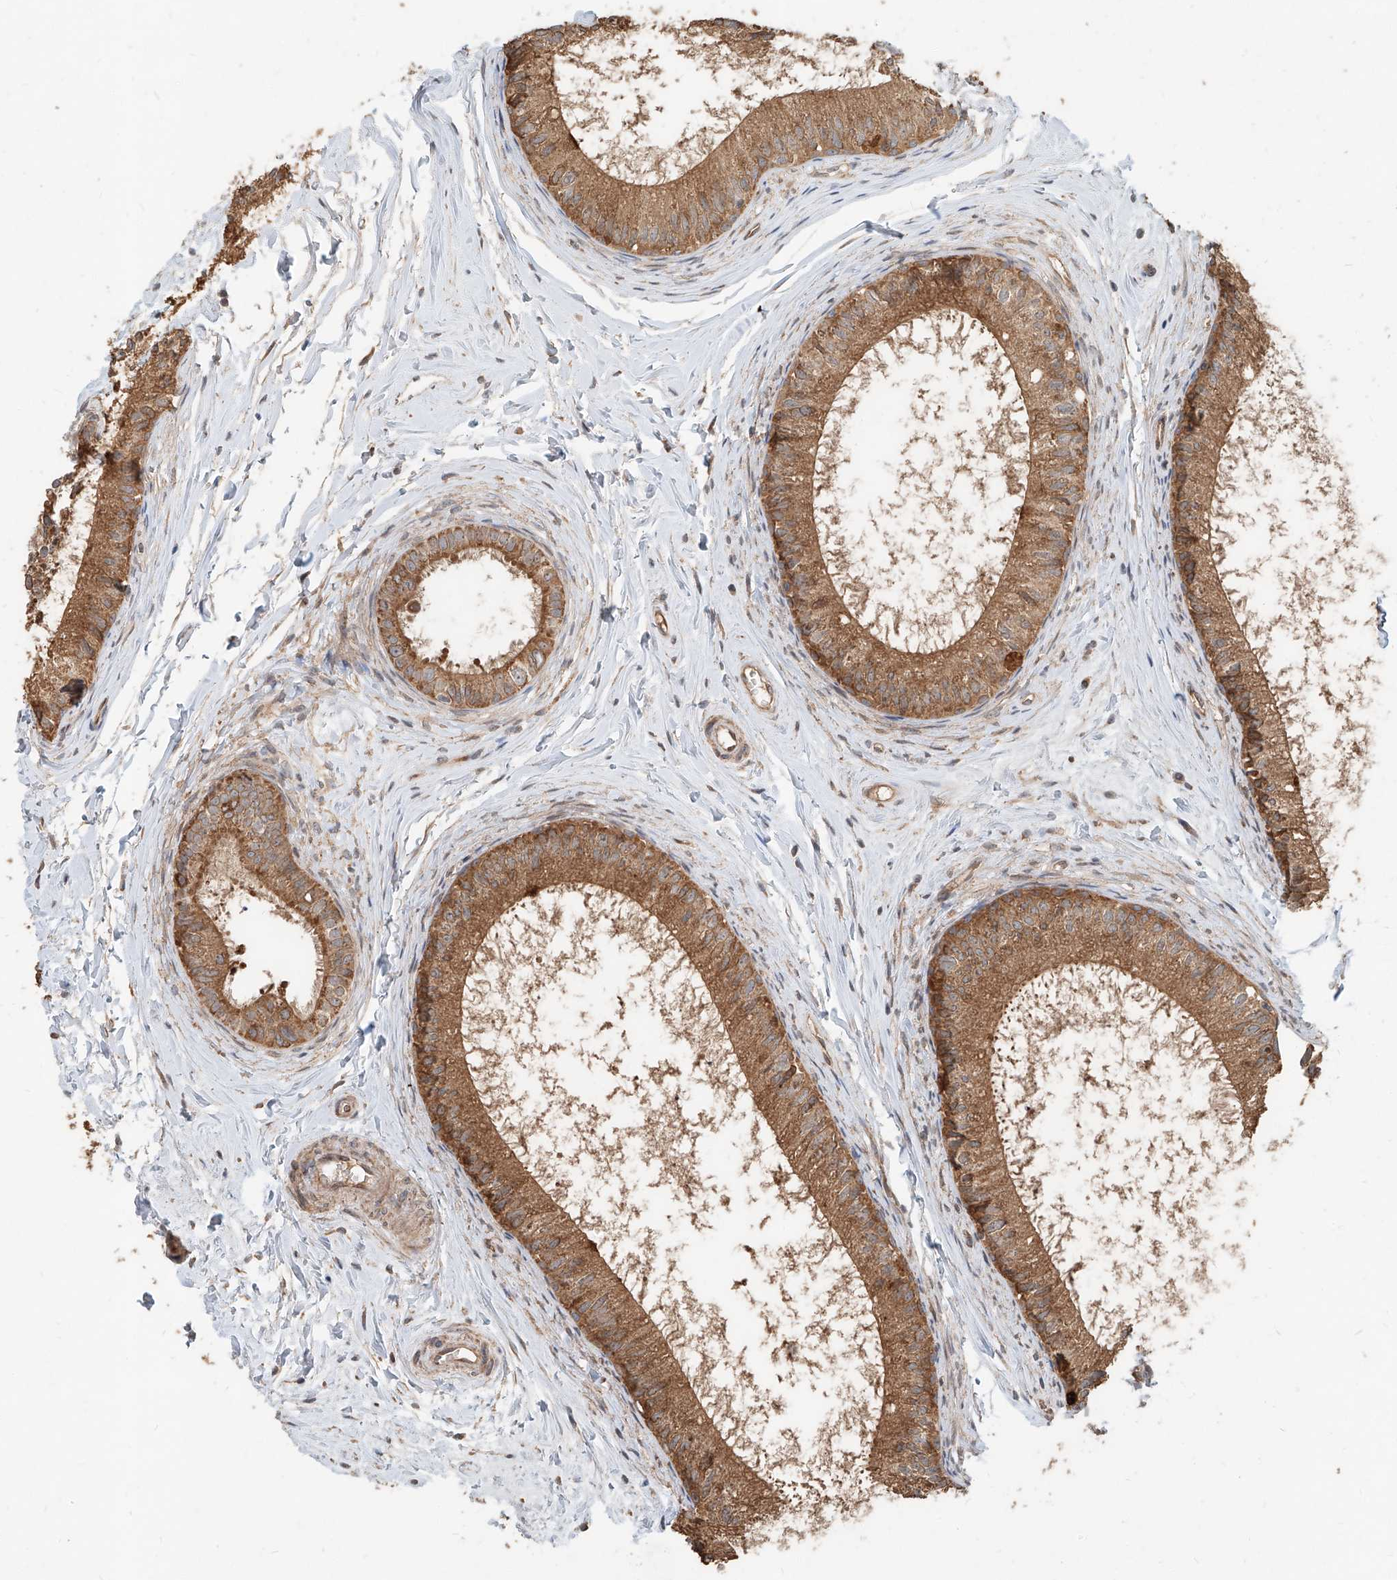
{"staining": {"intensity": "moderate", "quantity": ">75%", "location": "cytoplasmic/membranous"}, "tissue": "epididymis", "cell_type": "Glandular cells", "image_type": "normal", "snomed": [{"axis": "morphology", "description": "Normal tissue, NOS"}, {"axis": "topography", "description": "Epididymis"}], "caption": "The immunohistochemical stain labels moderate cytoplasmic/membranous expression in glandular cells of unremarkable epididymis.", "gene": "STX19", "patient": {"sex": "male", "age": 34}}